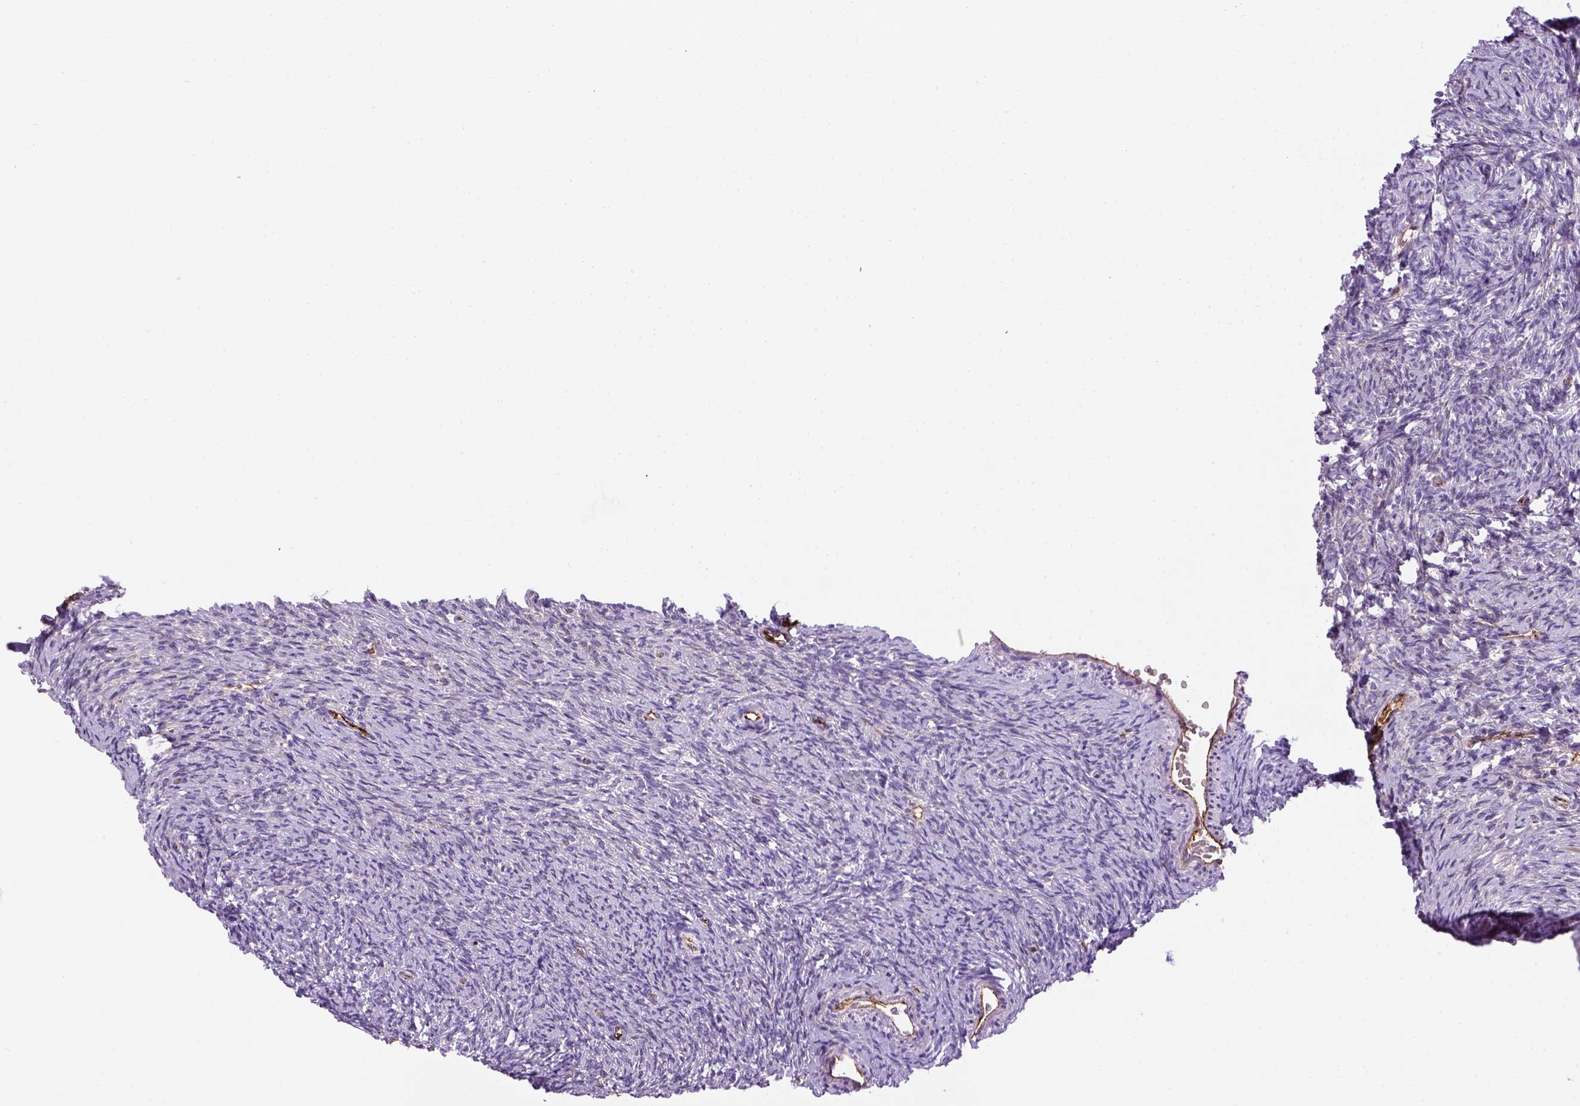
{"staining": {"intensity": "negative", "quantity": "none", "location": "none"}, "tissue": "ovary", "cell_type": "Ovarian stroma cells", "image_type": "normal", "snomed": [{"axis": "morphology", "description": "Normal tissue, NOS"}, {"axis": "topography", "description": "Ovary"}], "caption": "Immunohistochemical staining of unremarkable human ovary reveals no significant staining in ovarian stroma cells.", "gene": "VWF", "patient": {"sex": "female", "age": 39}}